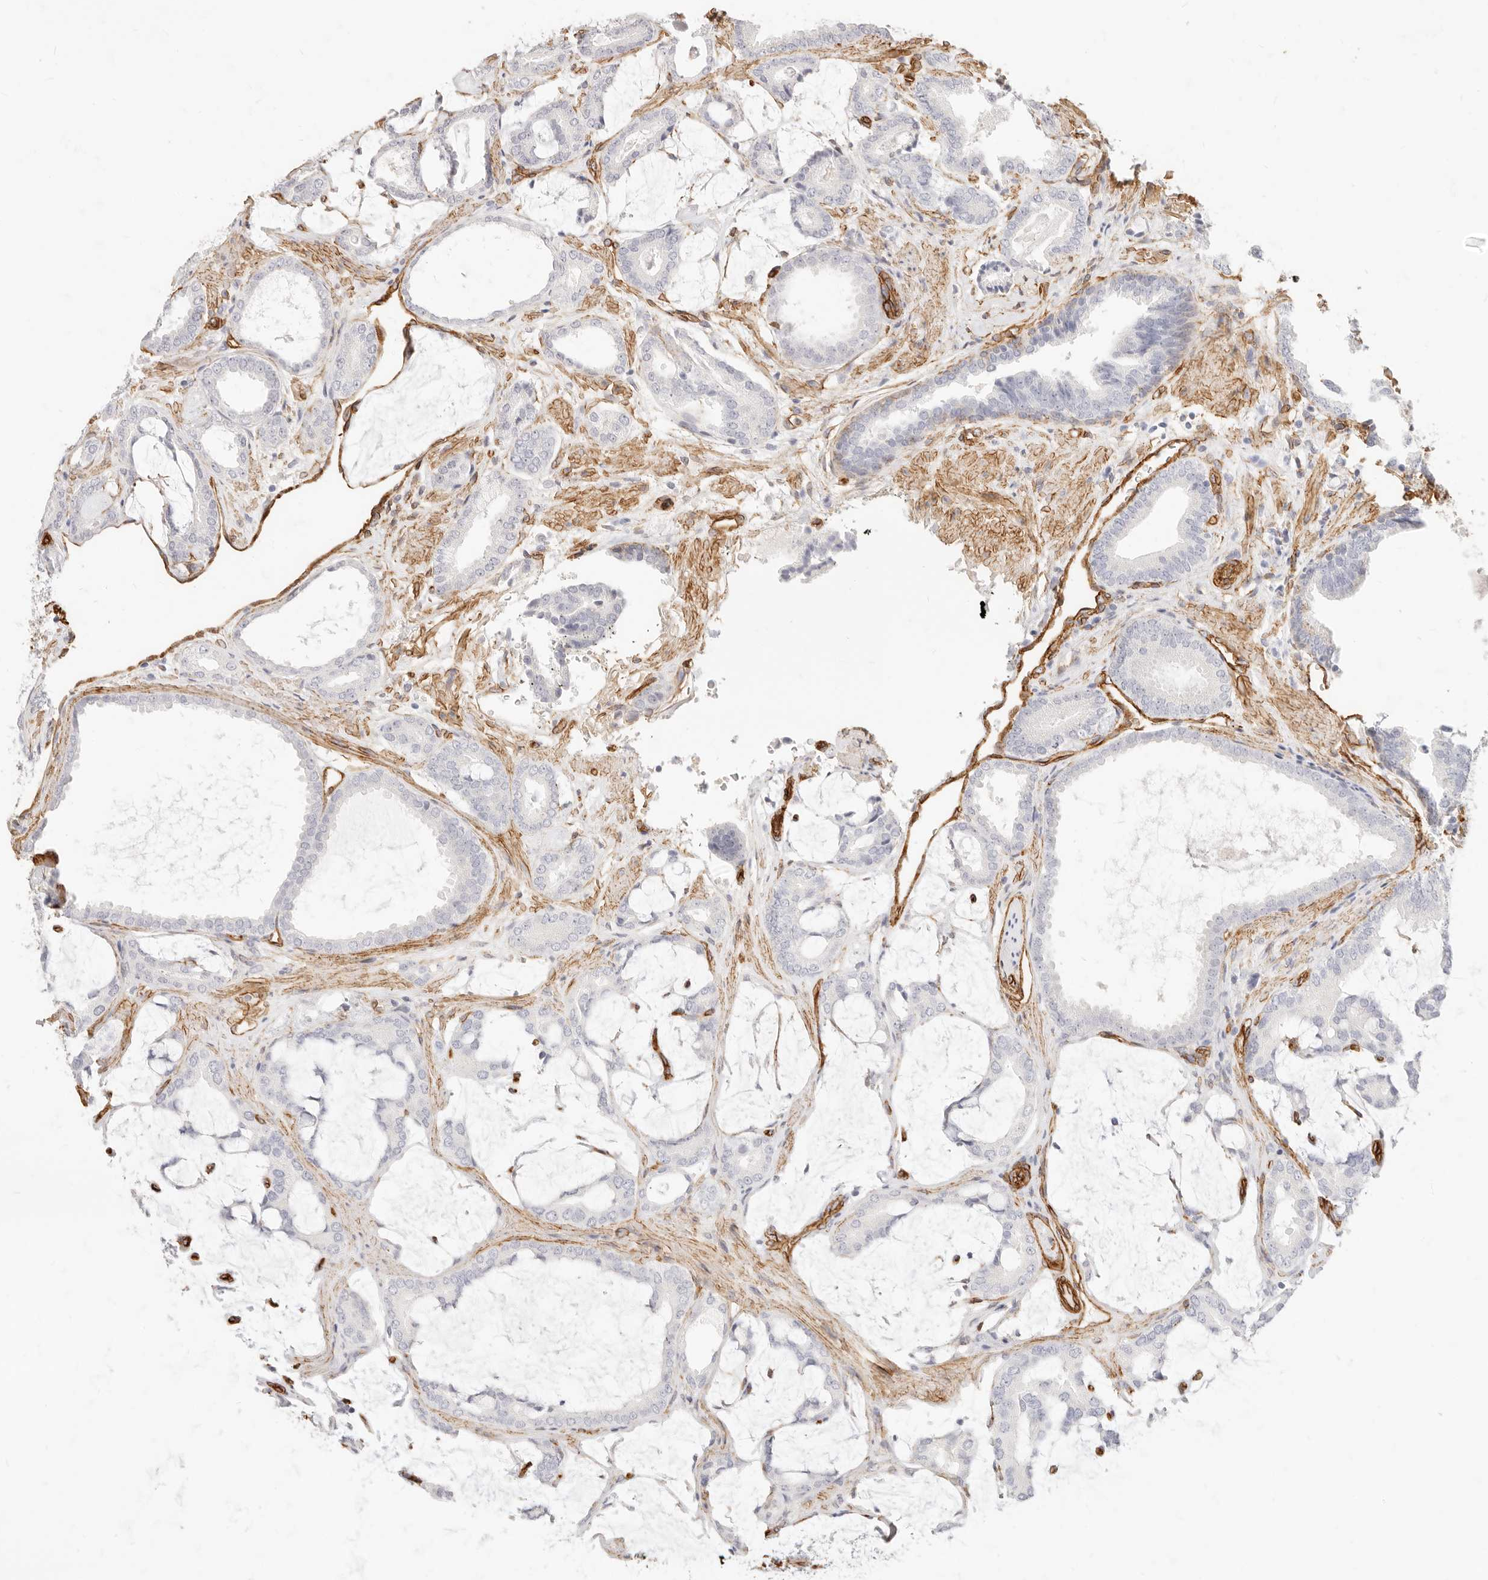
{"staining": {"intensity": "negative", "quantity": "none", "location": "none"}, "tissue": "prostate cancer", "cell_type": "Tumor cells", "image_type": "cancer", "snomed": [{"axis": "morphology", "description": "Adenocarcinoma, Low grade"}, {"axis": "topography", "description": "Prostate"}], "caption": "This is an immunohistochemistry (IHC) micrograph of human prostate cancer (adenocarcinoma (low-grade)). There is no positivity in tumor cells.", "gene": "NUS1", "patient": {"sex": "male", "age": 71}}